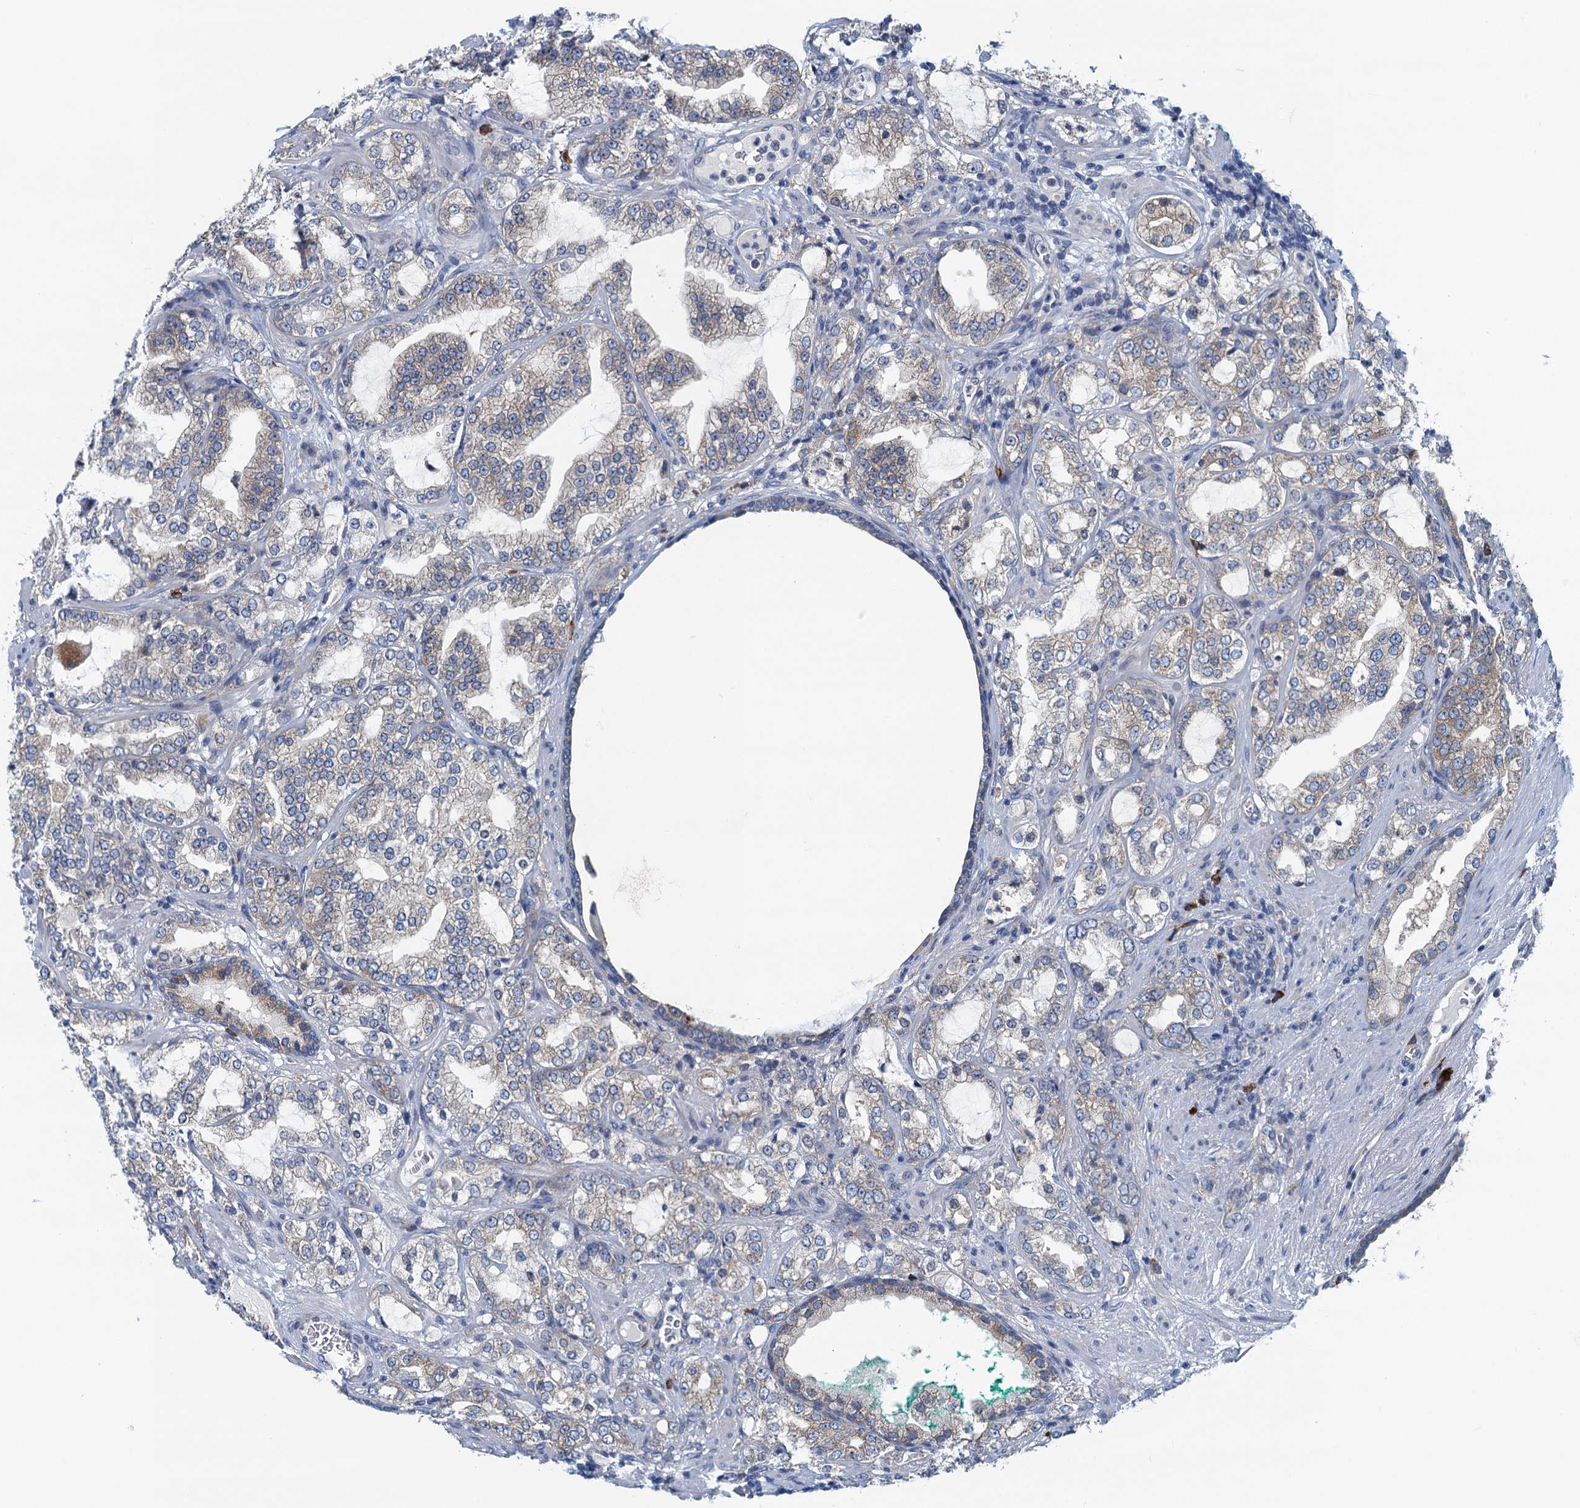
{"staining": {"intensity": "weak", "quantity": ">75%", "location": "cytoplasmic/membranous"}, "tissue": "prostate cancer", "cell_type": "Tumor cells", "image_type": "cancer", "snomed": [{"axis": "morphology", "description": "Adenocarcinoma, High grade"}, {"axis": "topography", "description": "Prostate"}], "caption": "A high-resolution photomicrograph shows IHC staining of prostate cancer (high-grade adenocarcinoma), which reveals weak cytoplasmic/membranous positivity in approximately >75% of tumor cells.", "gene": "MYDGF", "patient": {"sex": "male", "age": 64}}